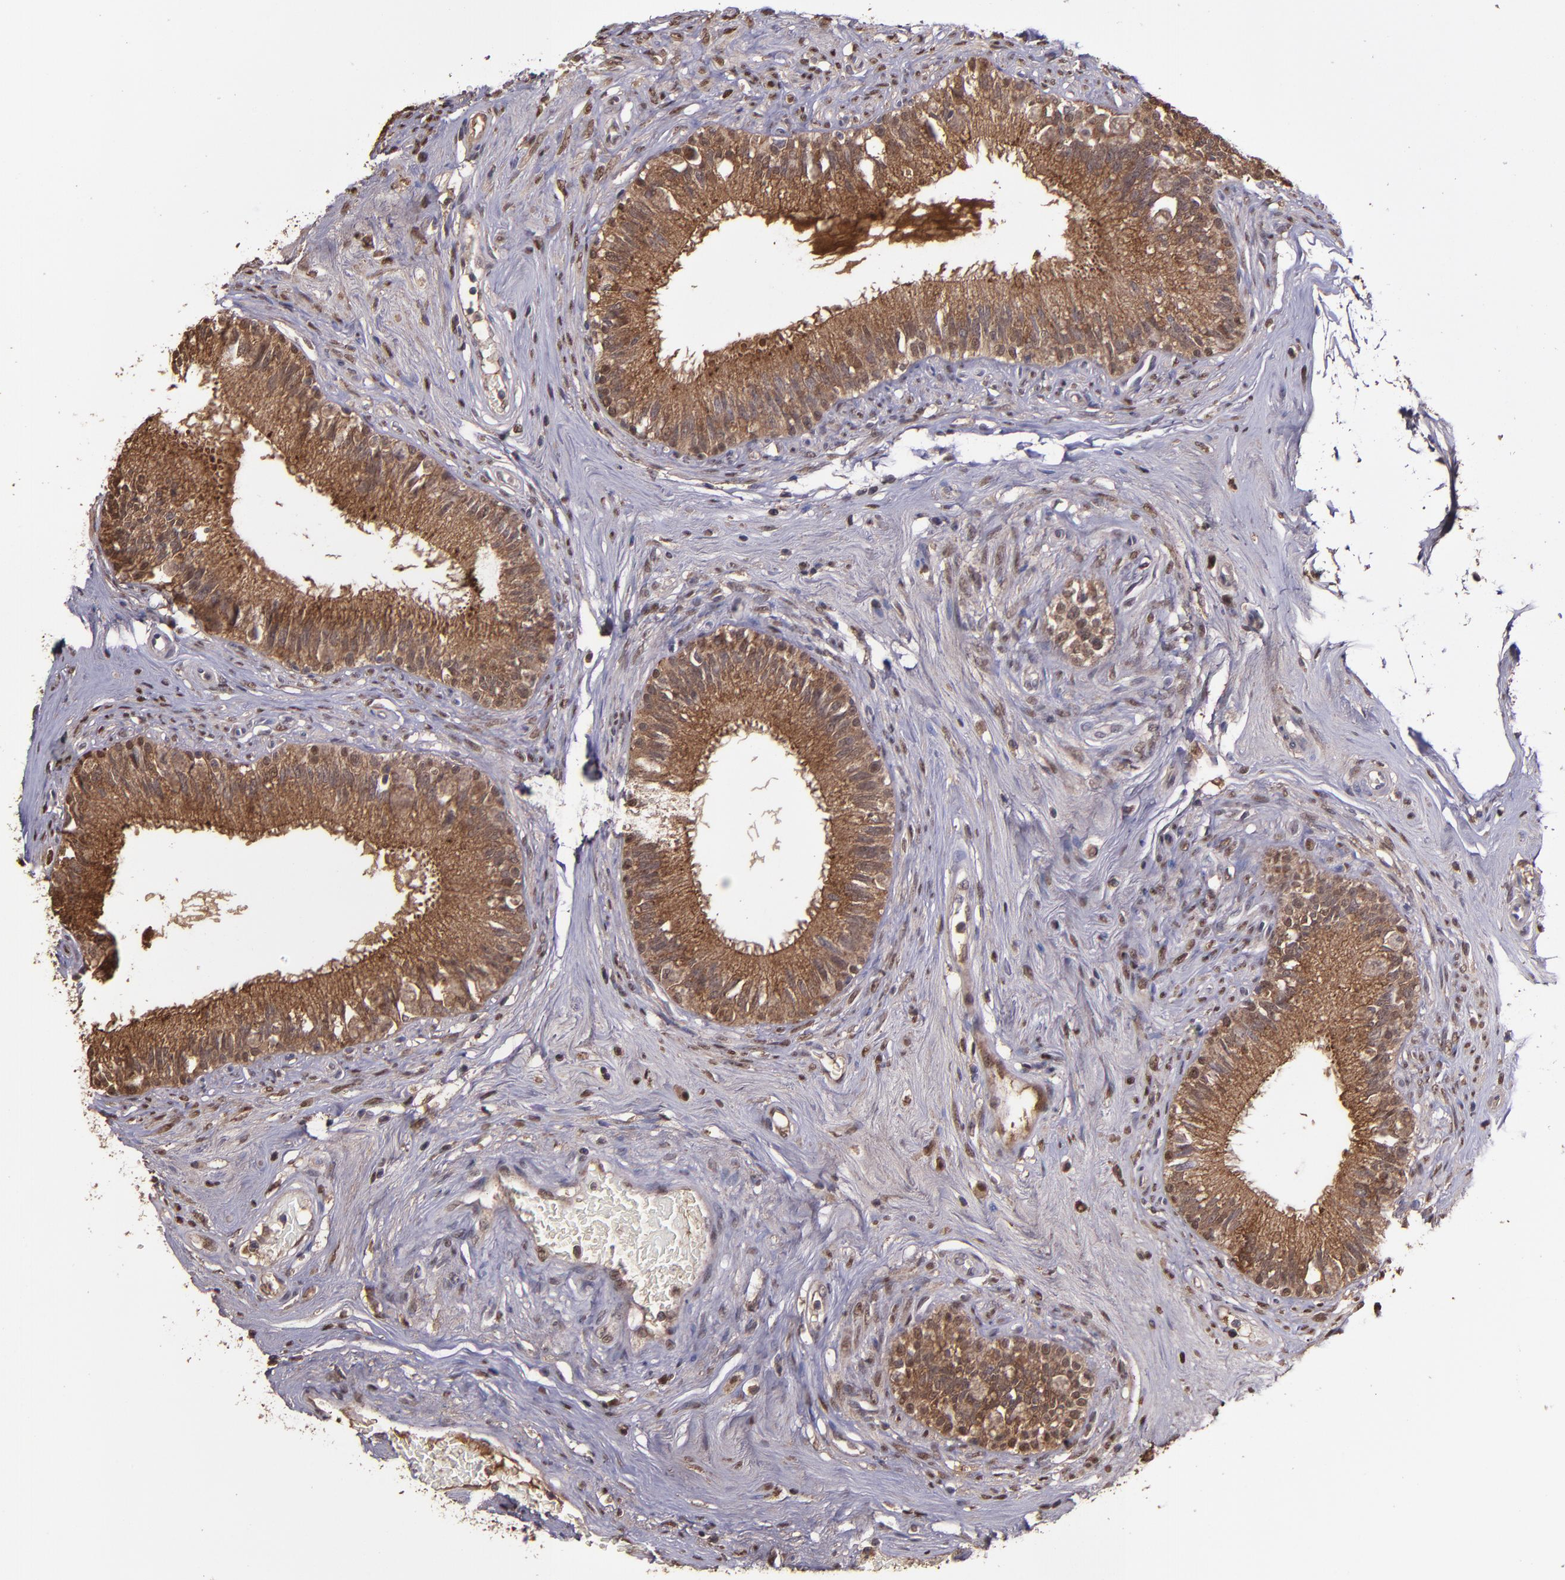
{"staining": {"intensity": "moderate", "quantity": ">75%", "location": "cytoplasmic/membranous,nuclear"}, "tissue": "epididymis", "cell_type": "Glandular cells", "image_type": "normal", "snomed": [{"axis": "morphology", "description": "Normal tissue, NOS"}, {"axis": "morphology", "description": "Inflammation, NOS"}, {"axis": "topography", "description": "Epididymis"}], "caption": "Protein staining of benign epididymis shows moderate cytoplasmic/membranous,nuclear expression in about >75% of glandular cells.", "gene": "SERPINF2", "patient": {"sex": "male", "age": 84}}